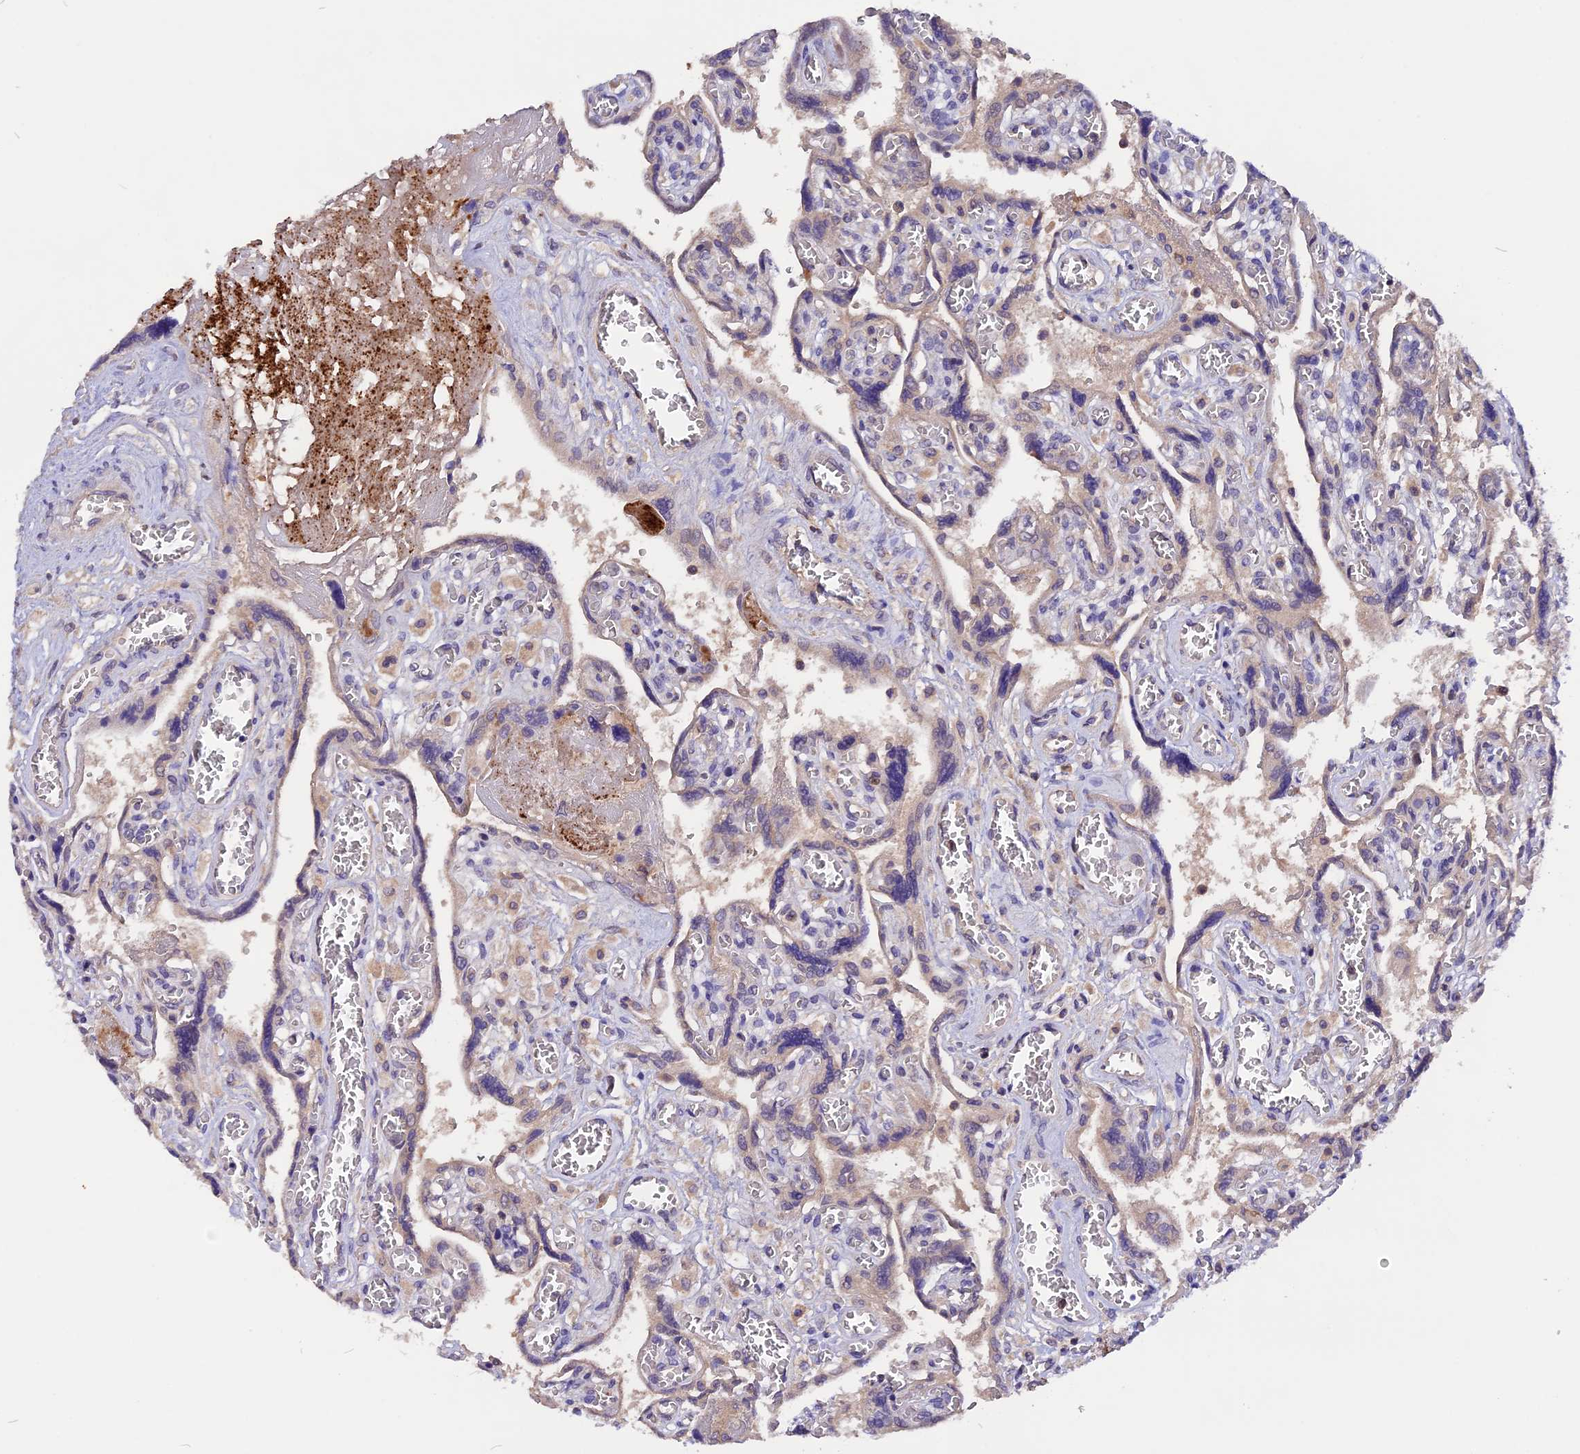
{"staining": {"intensity": "negative", "quantity": "none", "location": "none"}, "tissue": "placenta", "cell_type": "Trophoblastic cells", "image_type": "normal", "snomed": [{"axis": "morphology", "description": "Normal tissue, NOS"}, {"axis": "topography", "description": "Placenta"}], "caption": "Immunohistochemistry (IHC) image of unremarkable placenta stained for a protein (brown), which reveals no staining in trophoblastic cells.", "gene": "MARK4", "patient": {"sex": "female", "age": 39}}